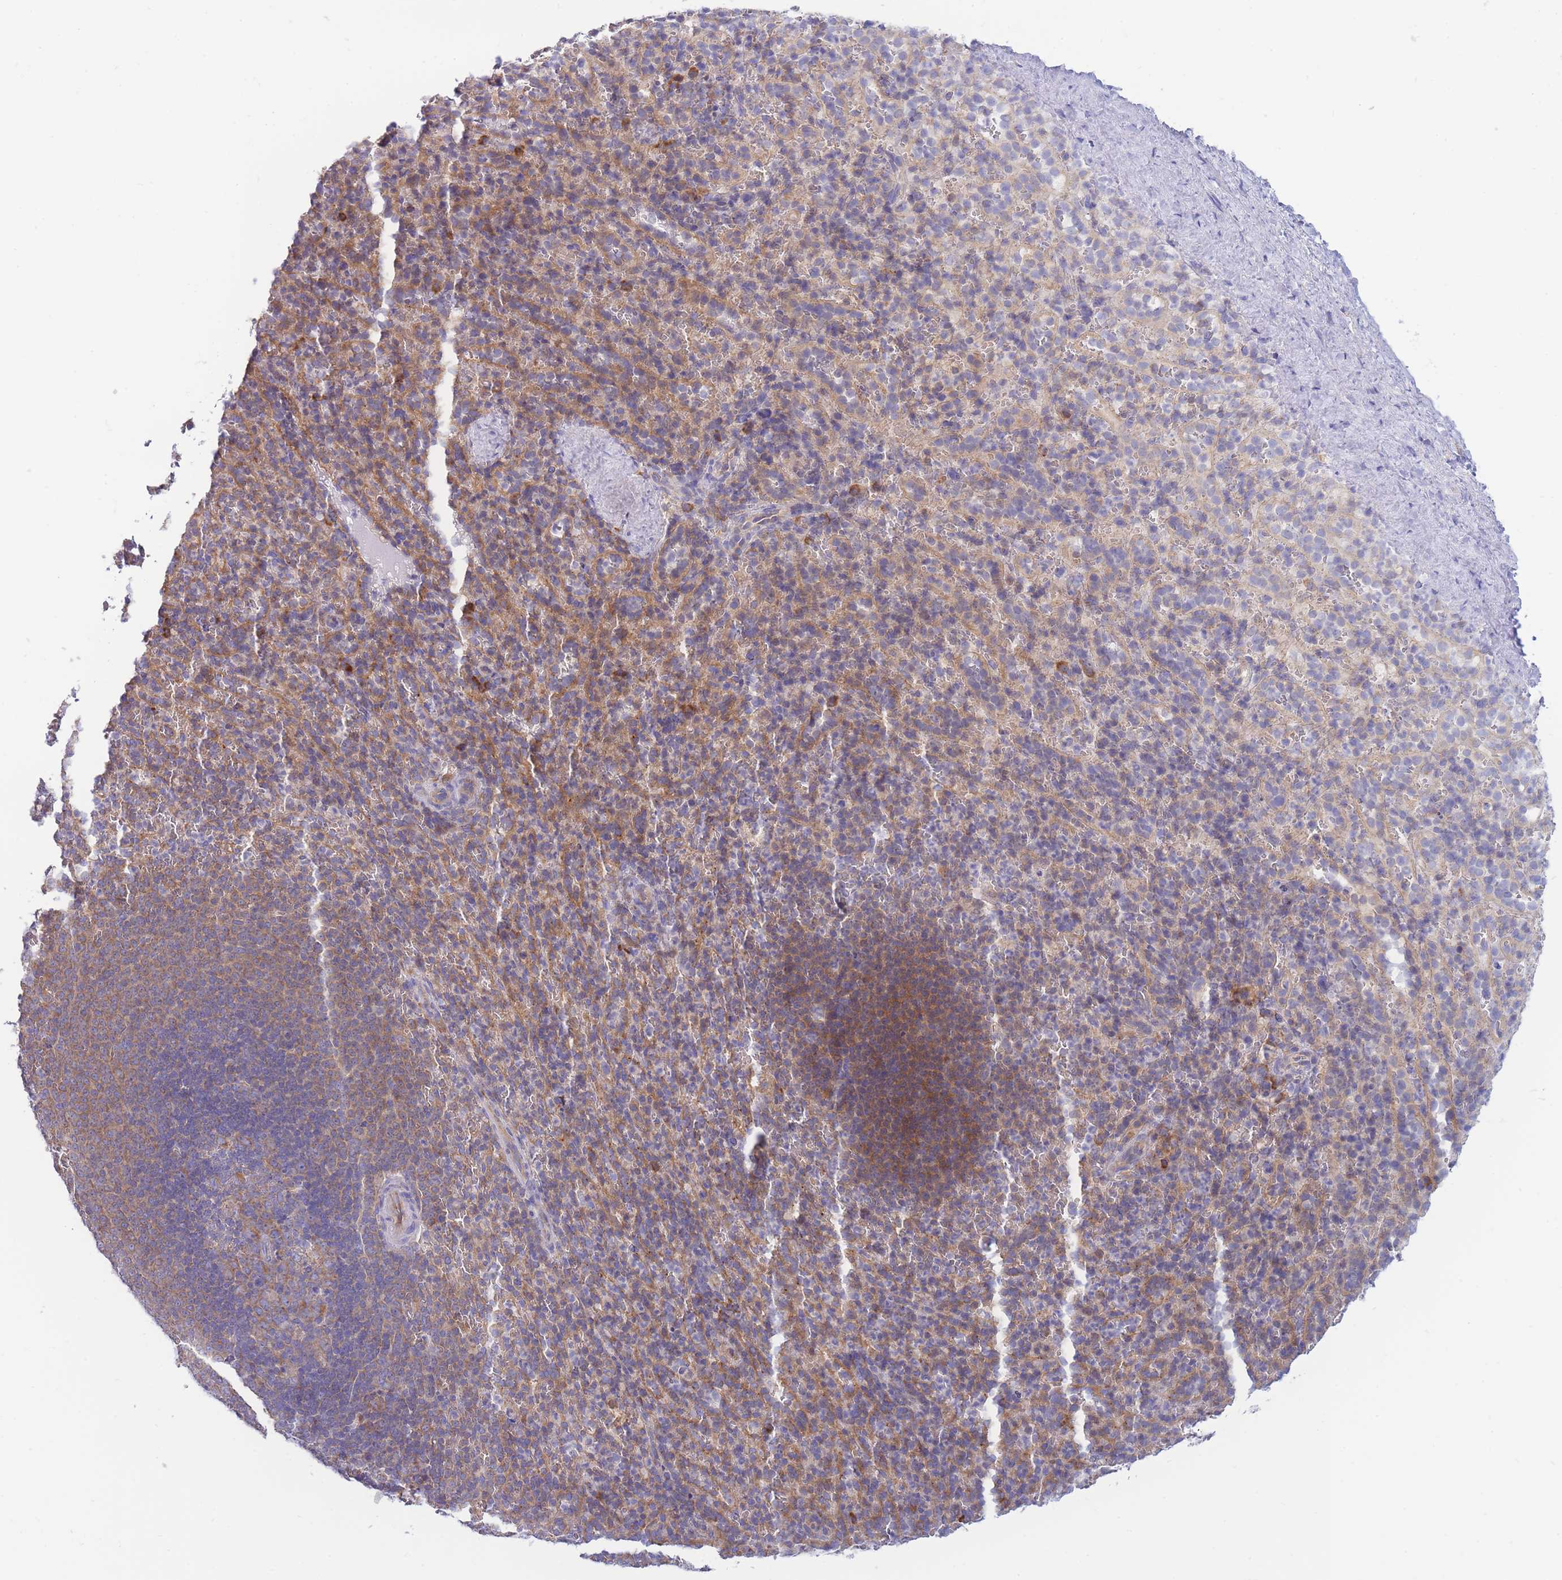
{"staining": {"intensity": "moderate", "quantity": "25%-75%", "location": "cytoplasmic/membranous"}, "tissue": "spleen", "cell_type": "Cells in red pulp", "image_type": "normal", "snomed": [{"axis": "morphology", "description": "Normal tissue, NOS"}, {"axis": "topography", "description": "Spleen"}], "caption": "Protein staining by immunohistochemistry exhibits moderate cytoplasmic/membranous expression in about 25%-75% of cells in red pulp in unremarkable spleen. Ihc stains the protein of interest in brown and the nuclei are stained blue.", "gene": "SH2B2", "patient": {"sex": "female", "age": 21}}